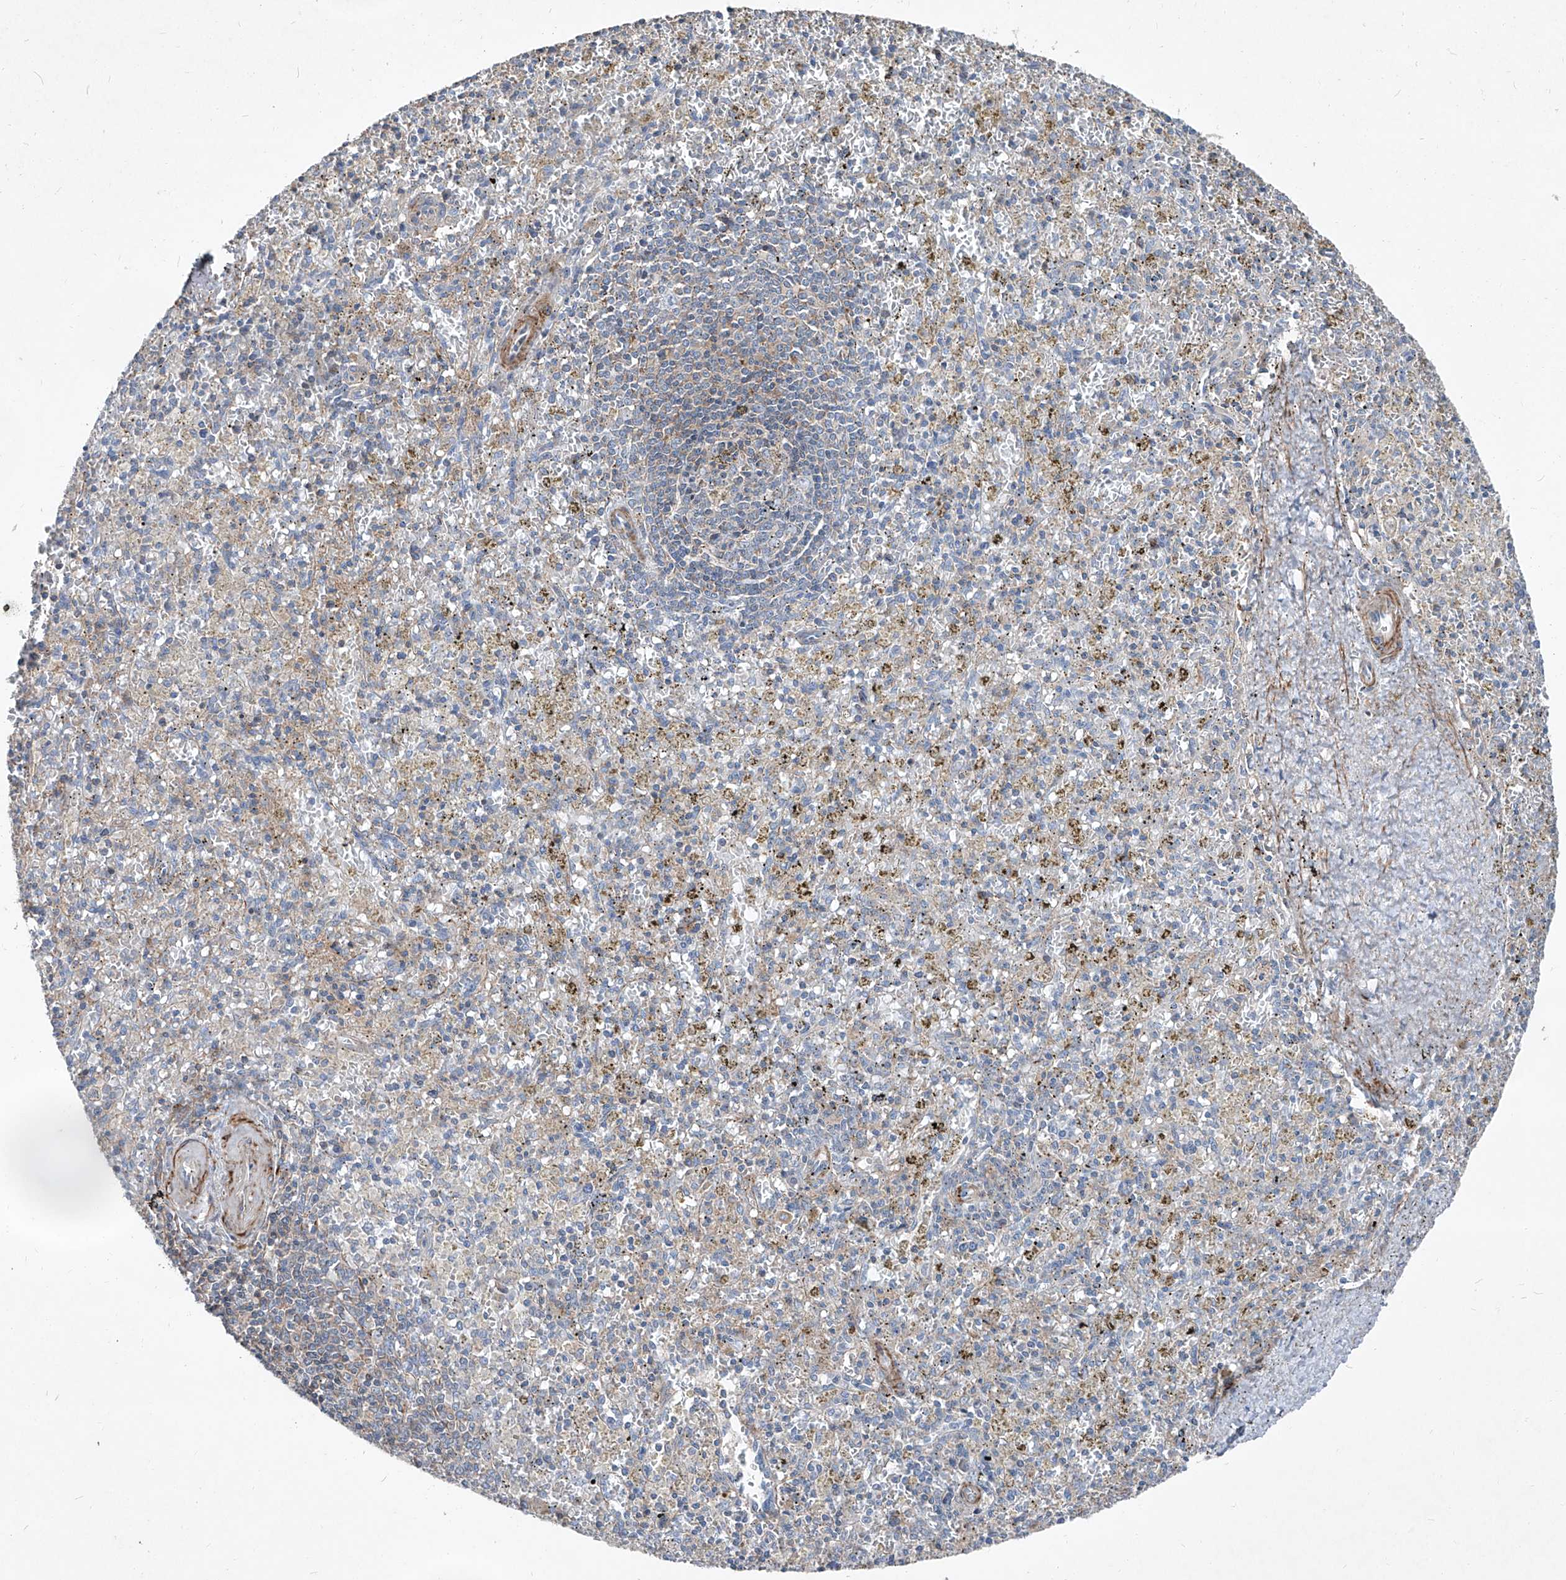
{"staining": {"intensity": "negative", "quantity": "none", "location": "none"}, "tissue": "spleen", "cell_type": "Cells in red pulp", "image_type": "normal", "snomed": [{"axis": "morphology", "description": "Normal tissue, NOS"}, {"axis": "topography", "description": "Spleen"}], "caption": "Immunohistochemical staining of benign spleen demonstrates no significant expression in cells in red pulp.", "gene": "UFD1", "patient": {"sex": "male", "age": 72}}